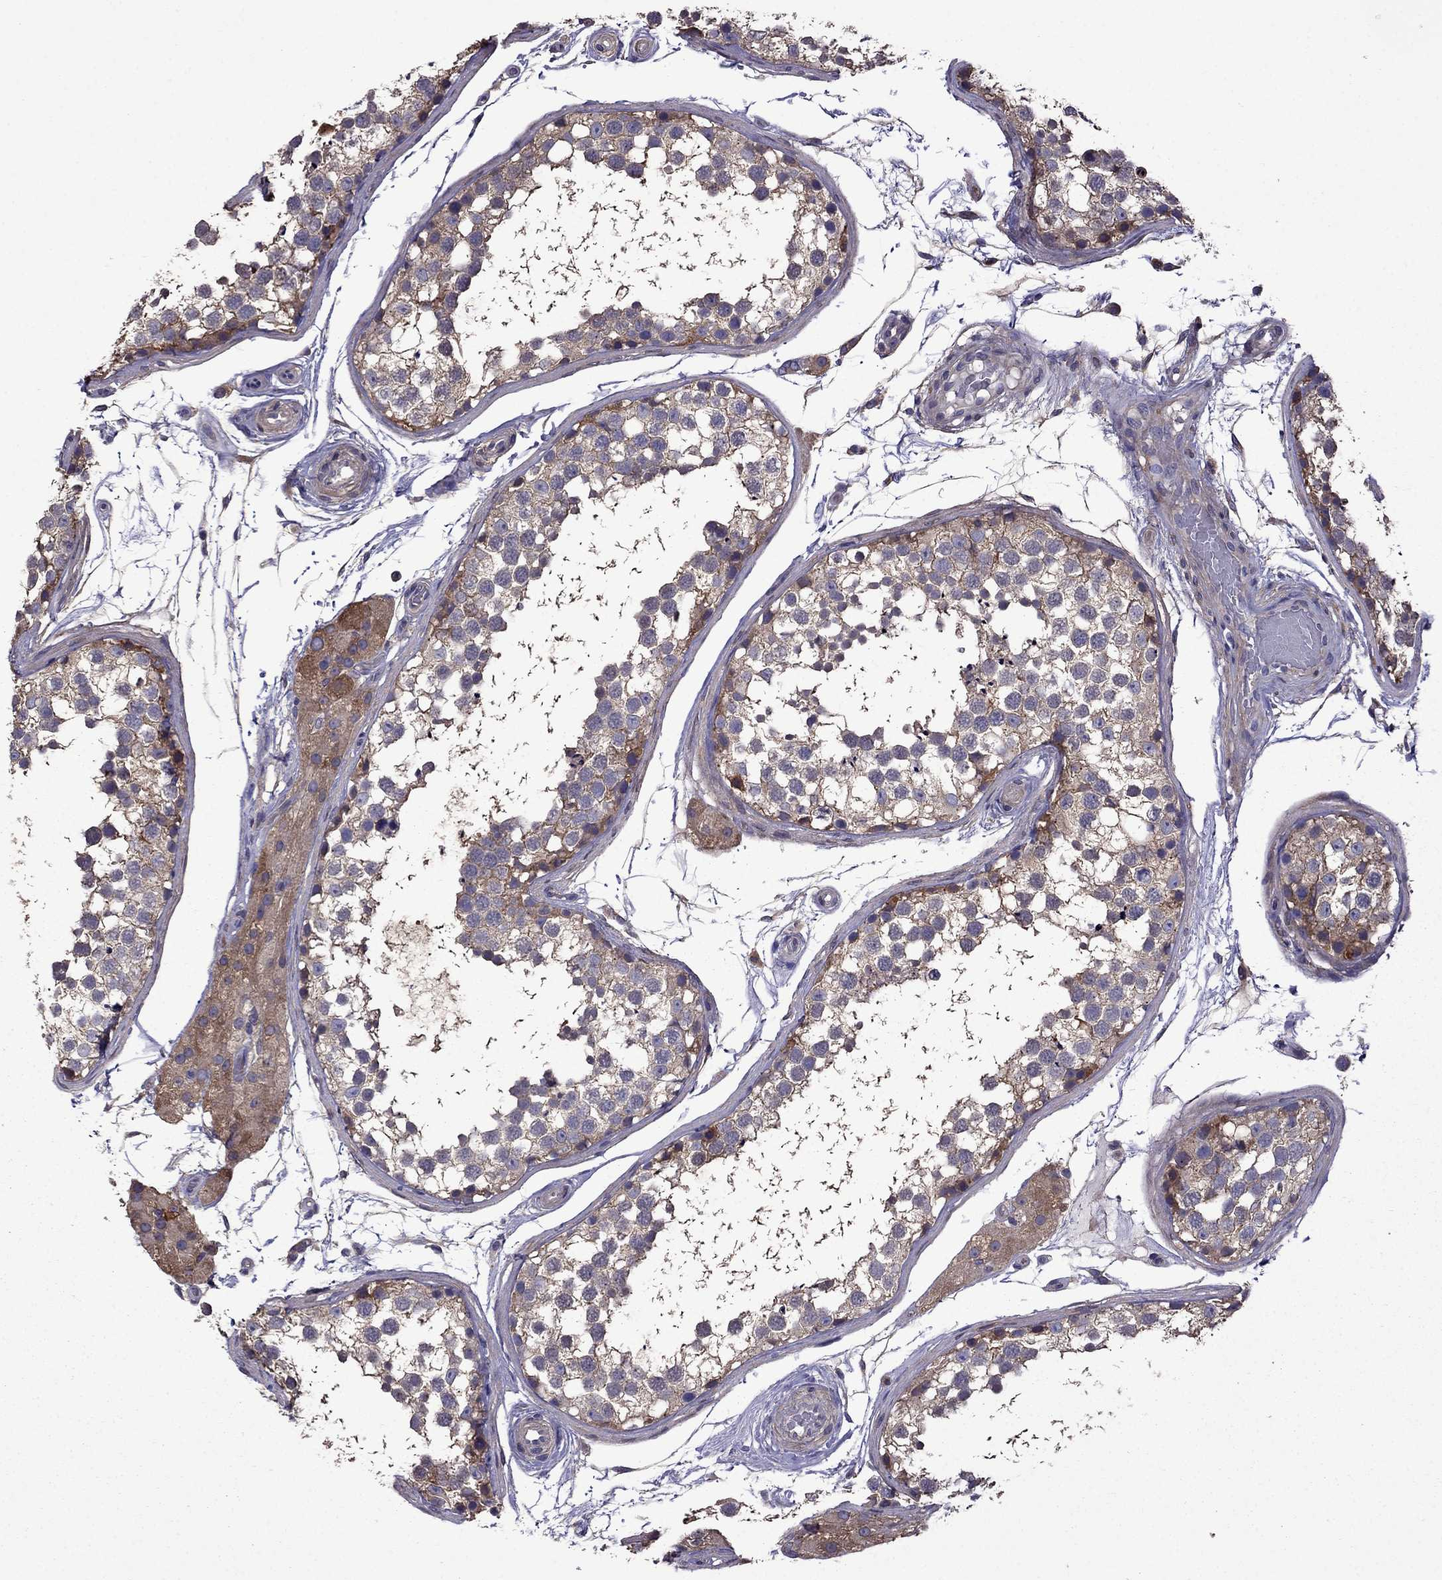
{"staining": {"intensity": "moderate", "quantity": ">75%", "location": "cytoplasmic/membranous"}, "tissue": "testis", "cell_type": "Cells in seminiferous ducts", "image_type": "normal", "snomed": [{"axis": "morphology", "description": "Normal tissue, NOS"}, {"axis": "morphology", "description": "Seminoma, NOS"}, {"axis": "topography", "description": "Testis"}], "caption": "Protein staining of benign testis demonstrates moderate cytoplasmic/membranous positivity in approximately >75% of cells in seminiferous ducts.", "gene": "ITGB1", "patient": {"sex": "male", "age": 65}}